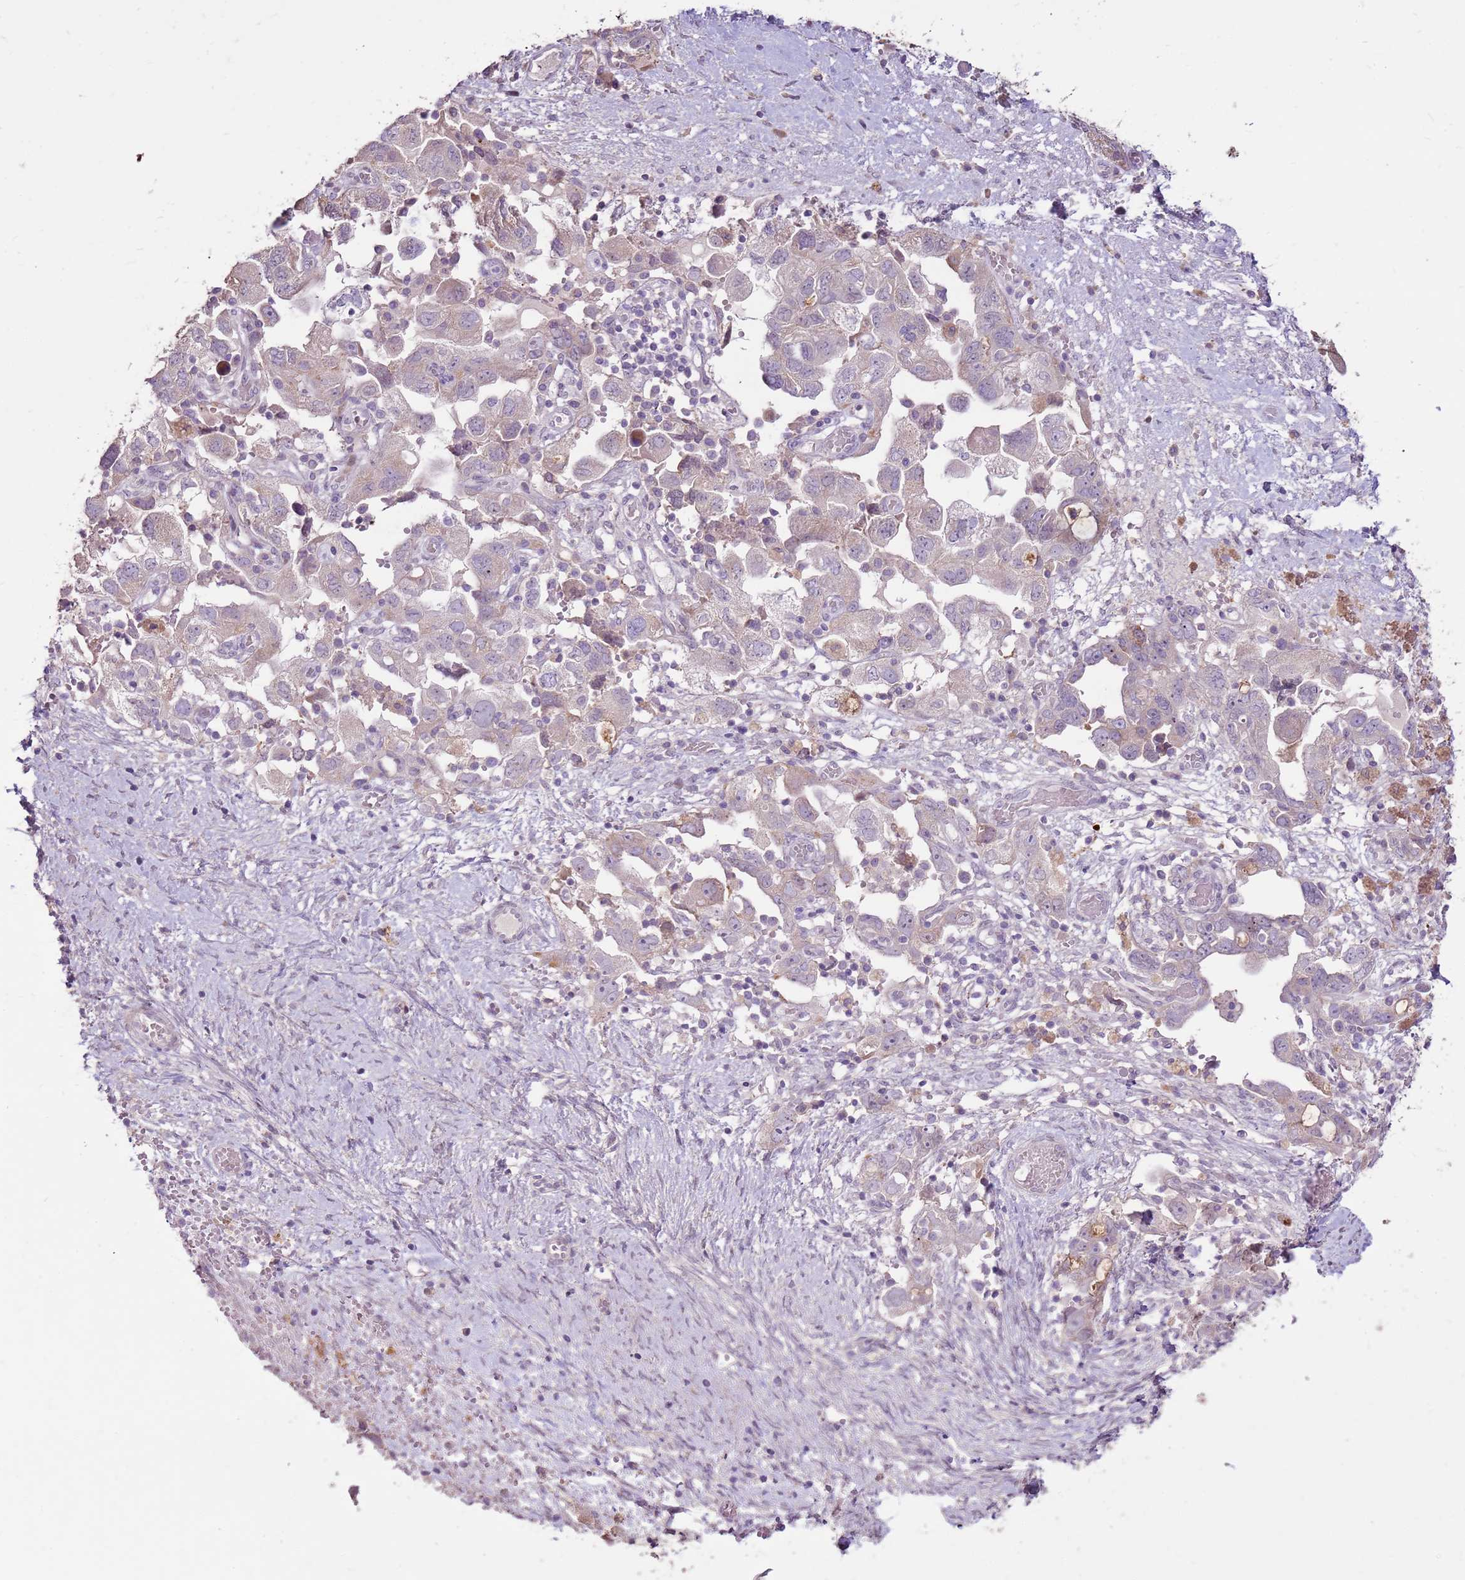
{"staining": {"intensity": "negative", "quantity": "none", "location": "none"}, "tissue": "ovarian cancer", "cell_type": "Tumor cells", "image_type": "cancer", "snomed": [{"axis": "morphology", "description": "Carcinoma, NOS"}, {"axis": "morphology", "description": "Cystadenocarcinoma, serous, NOS"}, {"axis": "topography", "description": "Ovary"}], "caption": "Immunohistochemistry (IHC) histopathology image of human ovarian cancer stained for a protein (brown), which displays no positivity in tumor cells. (IHC, brightfield microscopy, high magnification).", "gene": "LGI4", "patient": {"sex": "female", "age": 69}}